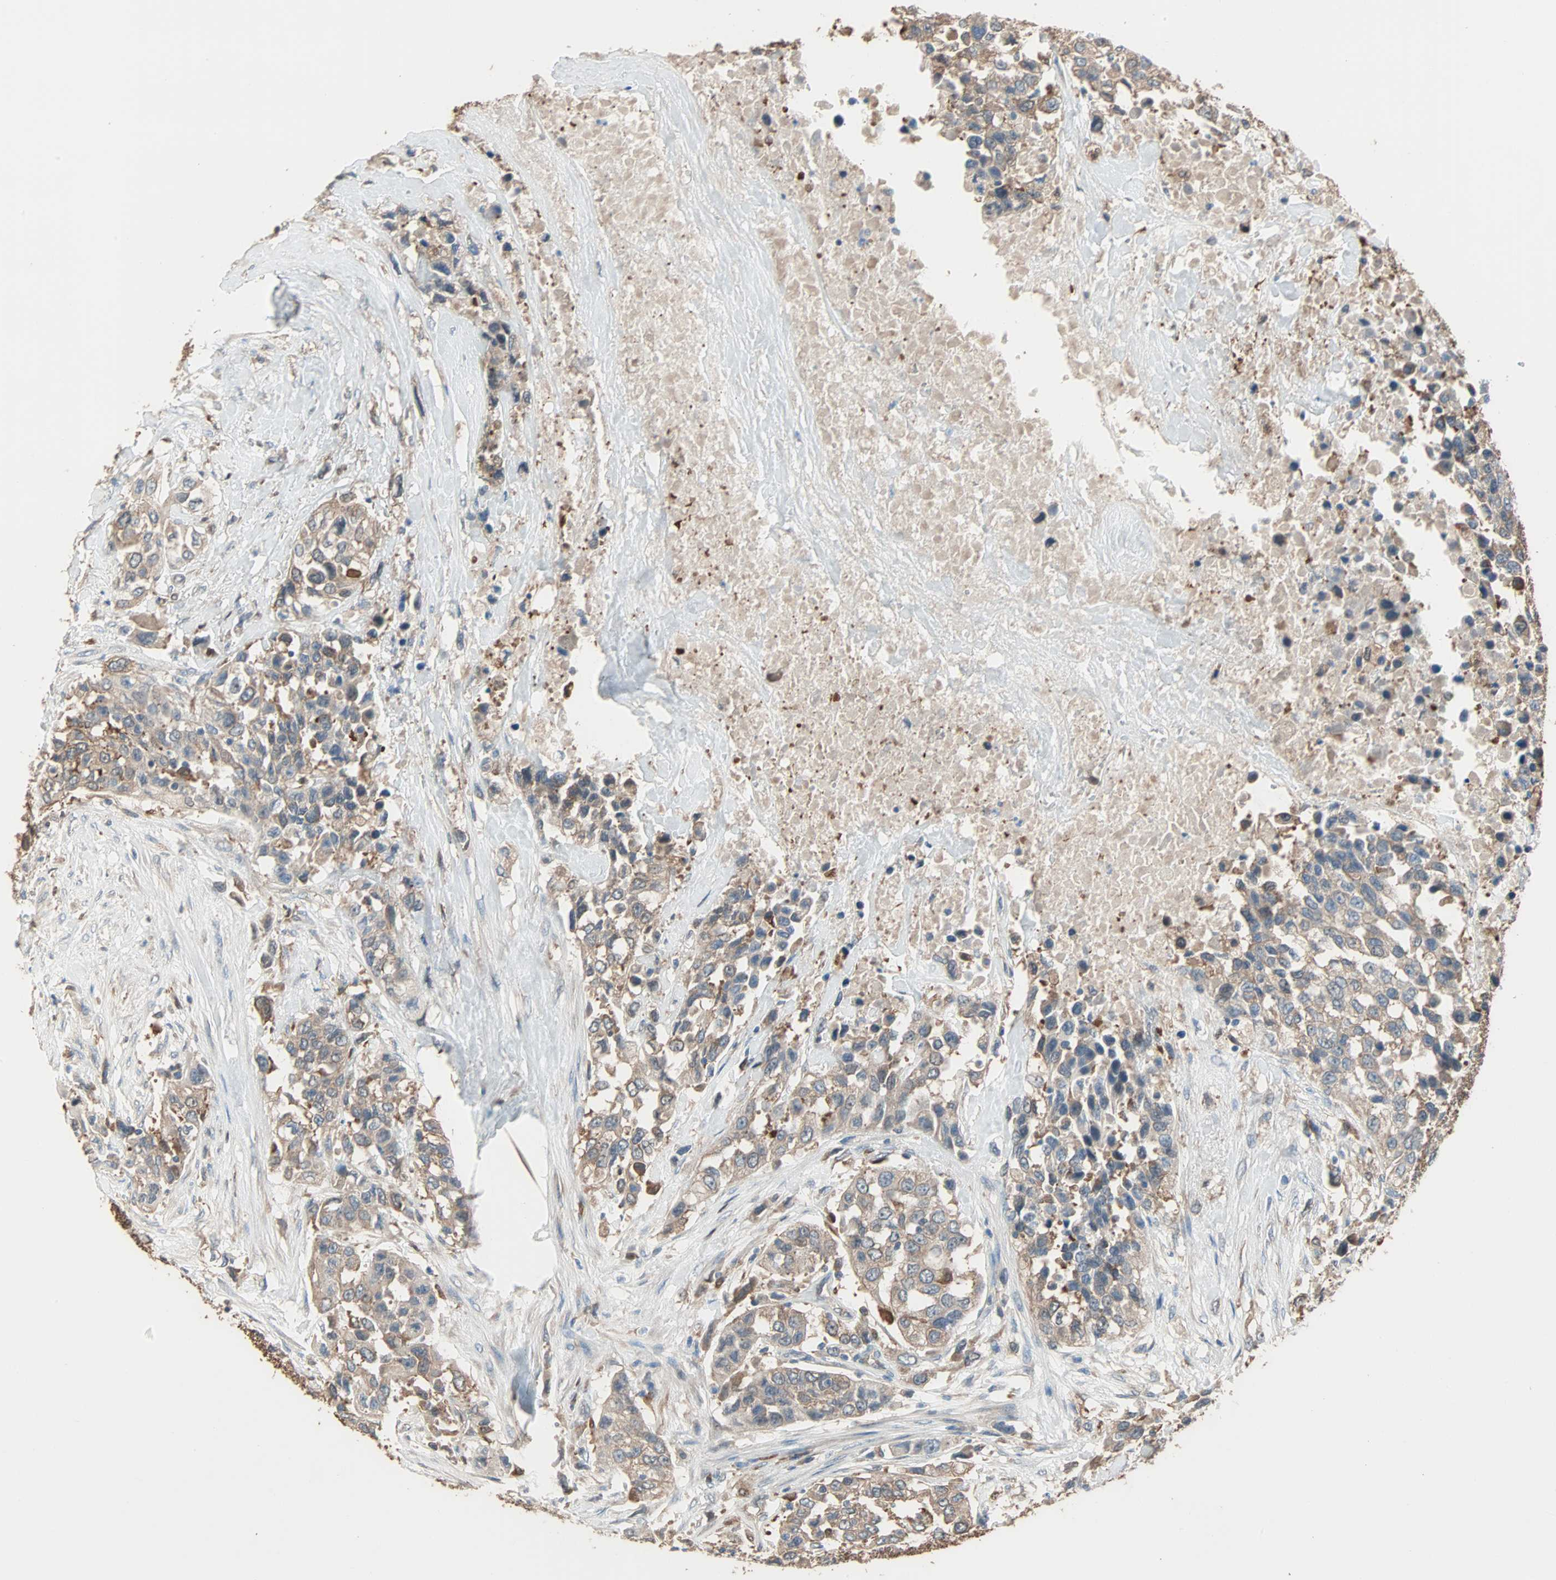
{"staining": {"intensity": "weak", "quantity": ">75%", "location": "cytoplasmic/membranous"}, "tissue": "urothelial cancer", "cell_type": "Tumor cells", "image_type": "cancer", "snomed": [{"axis": "morphology", "description": "Urothelial carcinoma, High grade"}, {"axis": "topography", "description": "Urinary bladder"}], "caption": "Immunohistochemical staining of human urothelial cancer exhibits low levels of weak cytoplasmic/membranous expression in approximately >75% of tumor cells.", "gene": "PRDX1", "patient": {"sex": "female", "age": 80}}